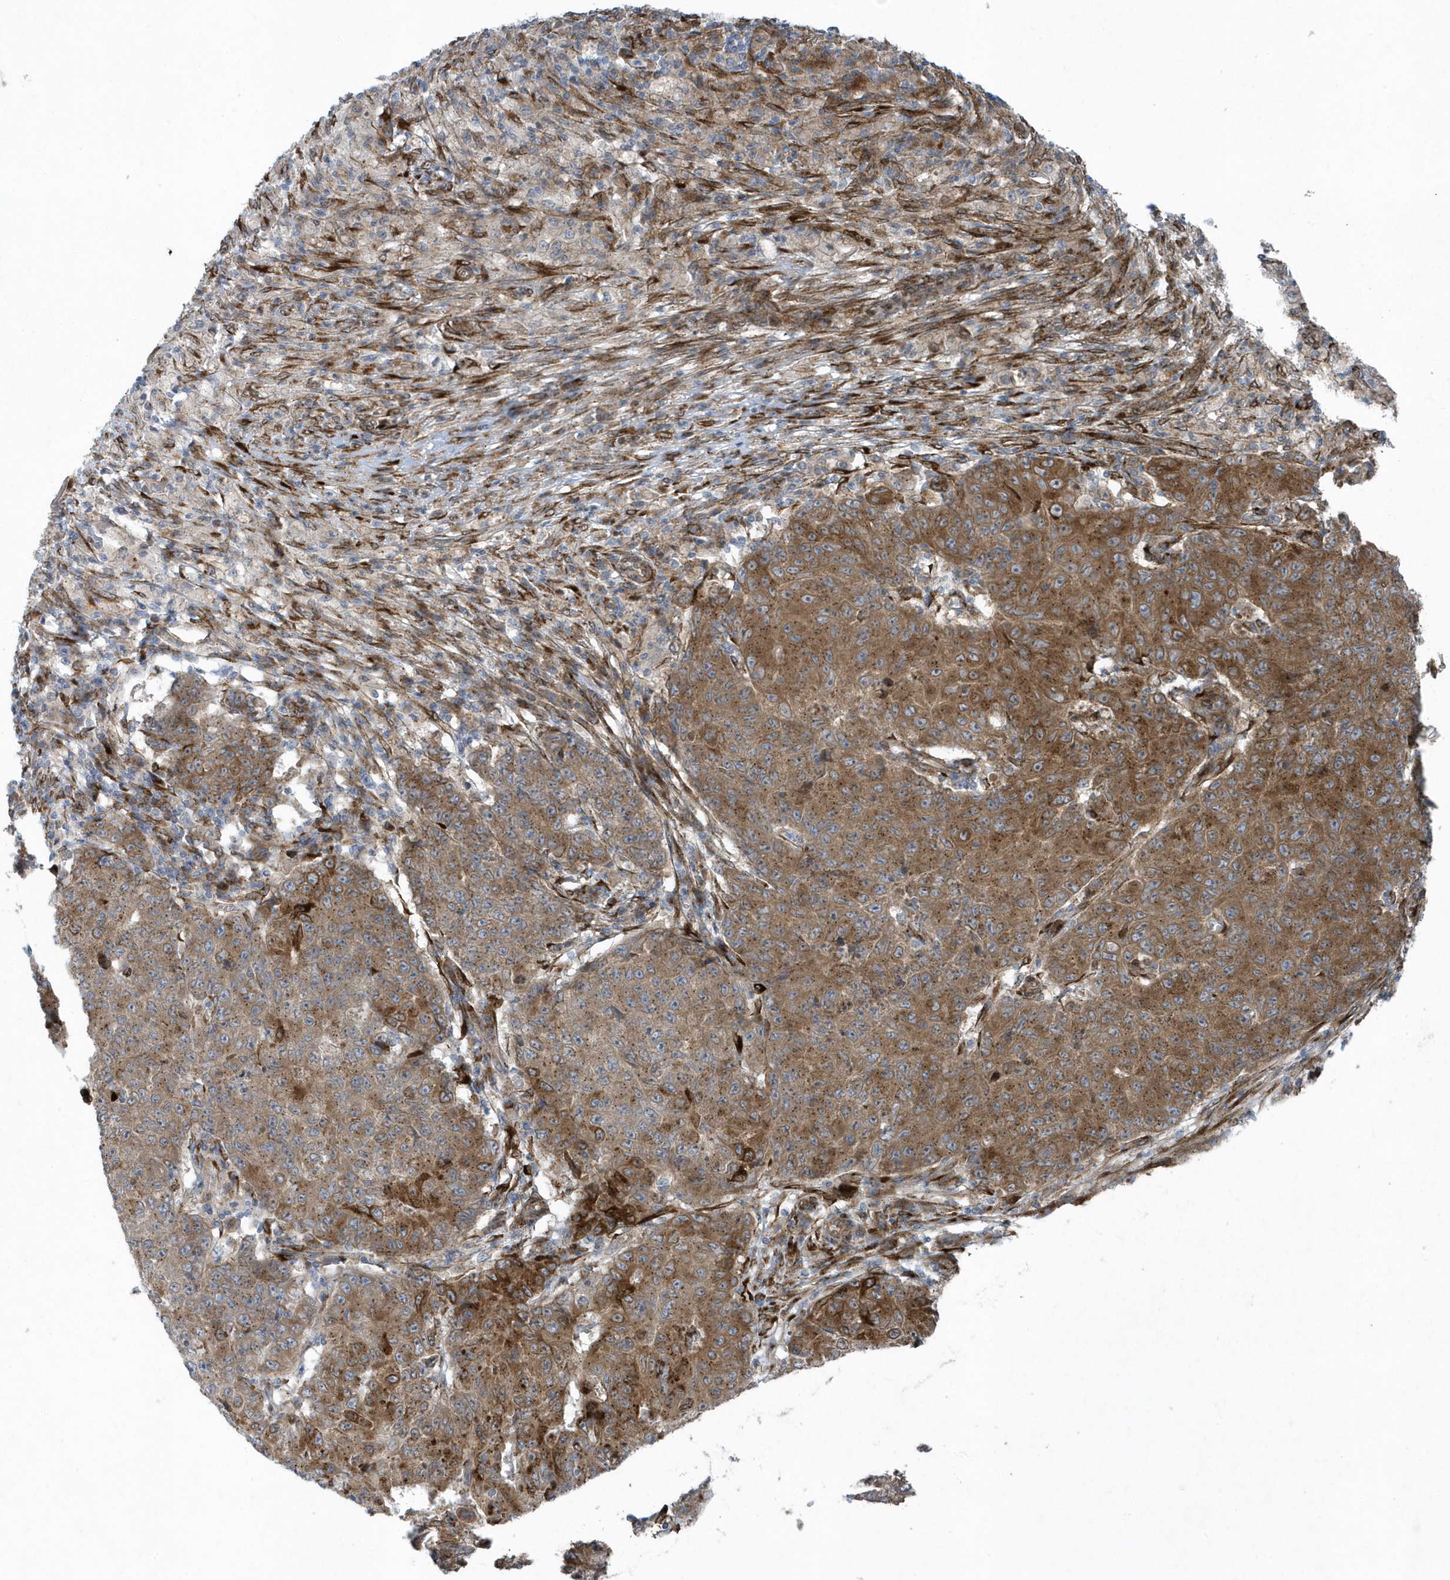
{"staining": {"intensity": "strong", "quantity": ">75%", "location": "cytoplasmic/membranous"}, "tissue": "ovarian cancer", "cell_type": "Tumor cells", "image_type": "cancer", "snomed": [{"axis": "morphology", "description": "Carcinoma, endometroid"}, {"axis": "topography", "description": "Ovary"}], "caption": "A high amount of strong cytoplasmic/membranous positivity is identified in about >75% of tumor cells in ovarian endometroid carcinoma tissue. The staining is performed using DAB (3,3'-diaminobenzidine) brown chromogen to label protein expression. The nuclei are counter-stained blue using hematoxylin.", "gene": "FAM98A", "patient": {"sex": "female", "age": 42}}